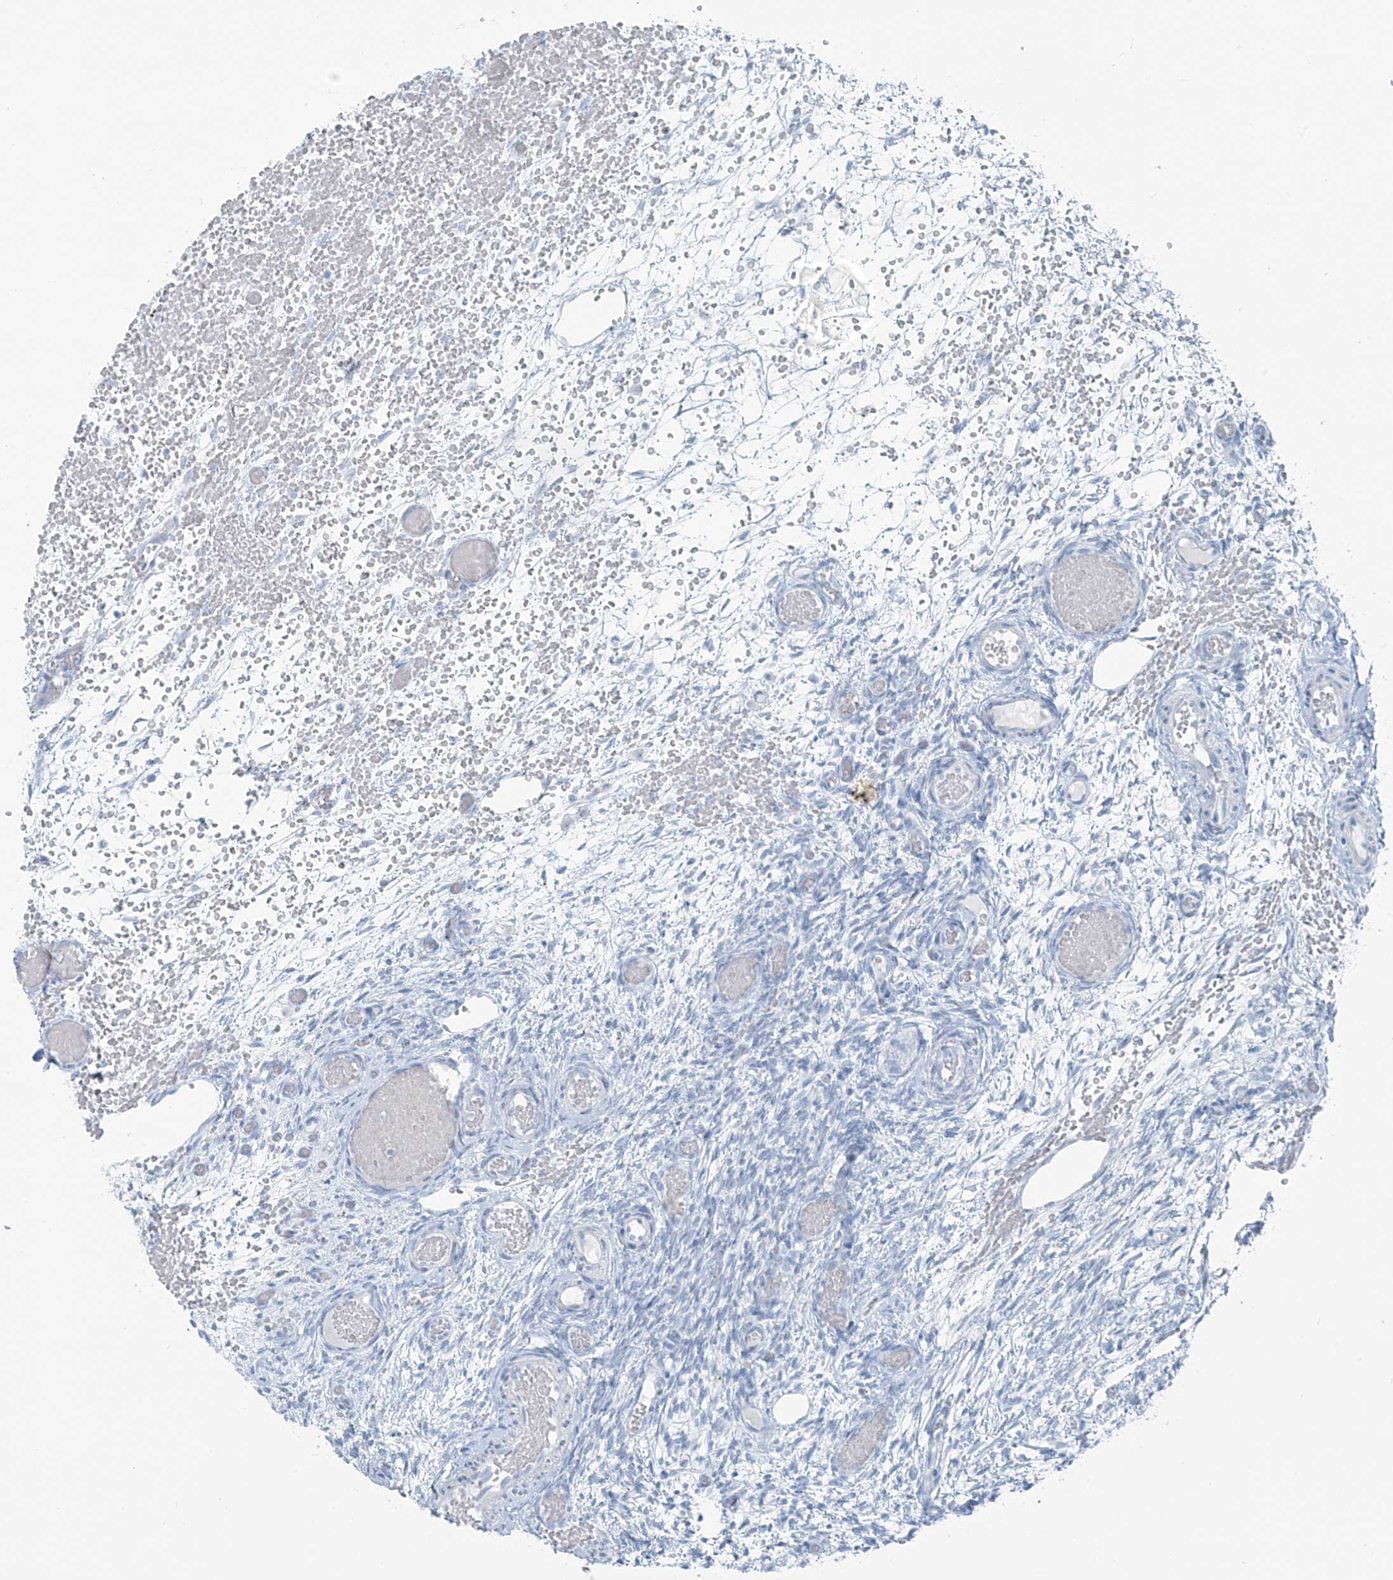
{"staining": {"intensity": "negative", "quantity": "none", "location": "none"}, "tissue": "ovary", "cell_type": "Ovarian stroma cells", "image_type": "normal", "snomed": [{"axis": "morphology", "description": "Adenocarcinoma, NOS"}, {"axis": "topography", "description": "Endometrium"}], "caption": "Ovarian stroma cells are negative for protein expression in benign human ovary.", "gene": "SLC25A43", "patient": {"sex": "female", "age": 32}}